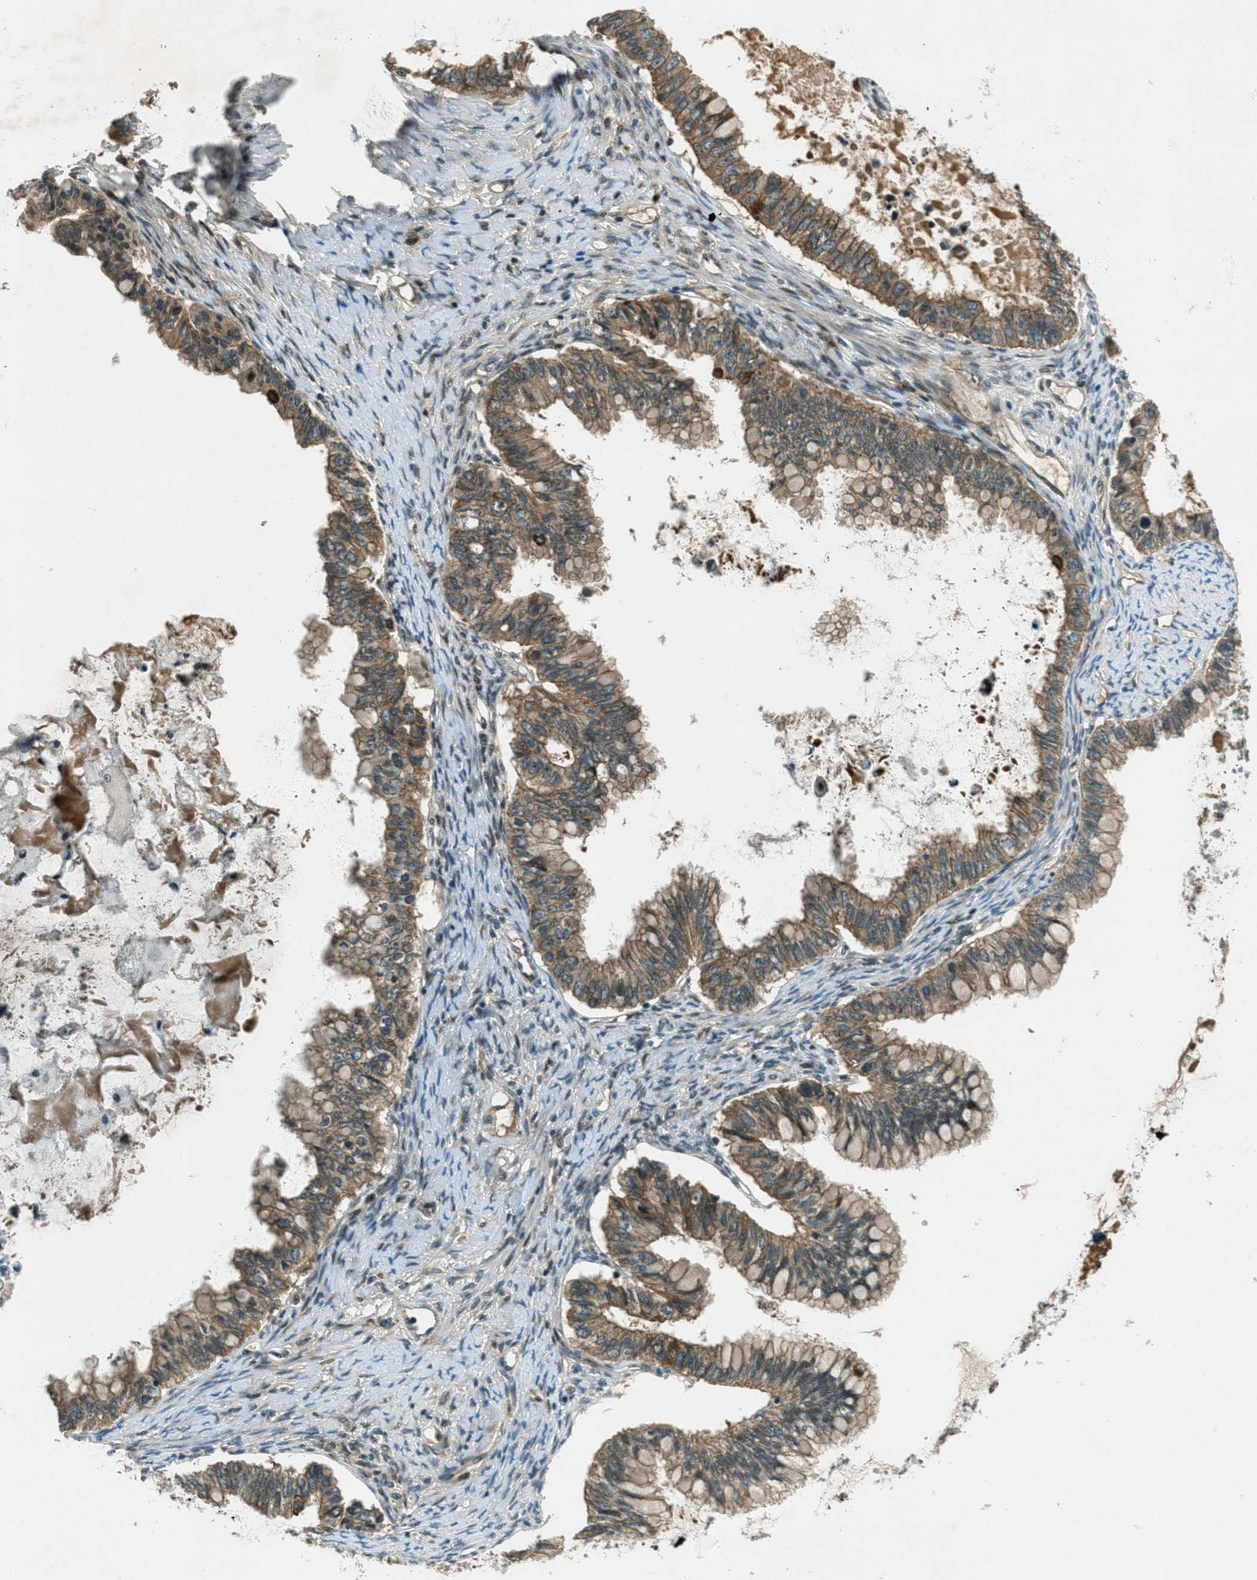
{"staining": {"intensity": "moderate", "quantity": ">75%", "location": "cytoplasmic/membranous"}, "tissue": "ovarian cancer", "cell_type": "Tumor cells", "image_type": "cancer", "snomed": [{"axis": "morphology", "description": "Cystadenocarcinoma, mucinous, NOS"}, {"axis": "topography", "description": "Ovary"}], "caption": "This is a histology image of immunohistochemistry staining of ovarian cancer (mucinous cystadenocarcinoma), which shows moderate expression in the cytoplasmic/membranous of tumor cells.", "gene": "STK11", "patient": {"sex": "female", "age": 80}}